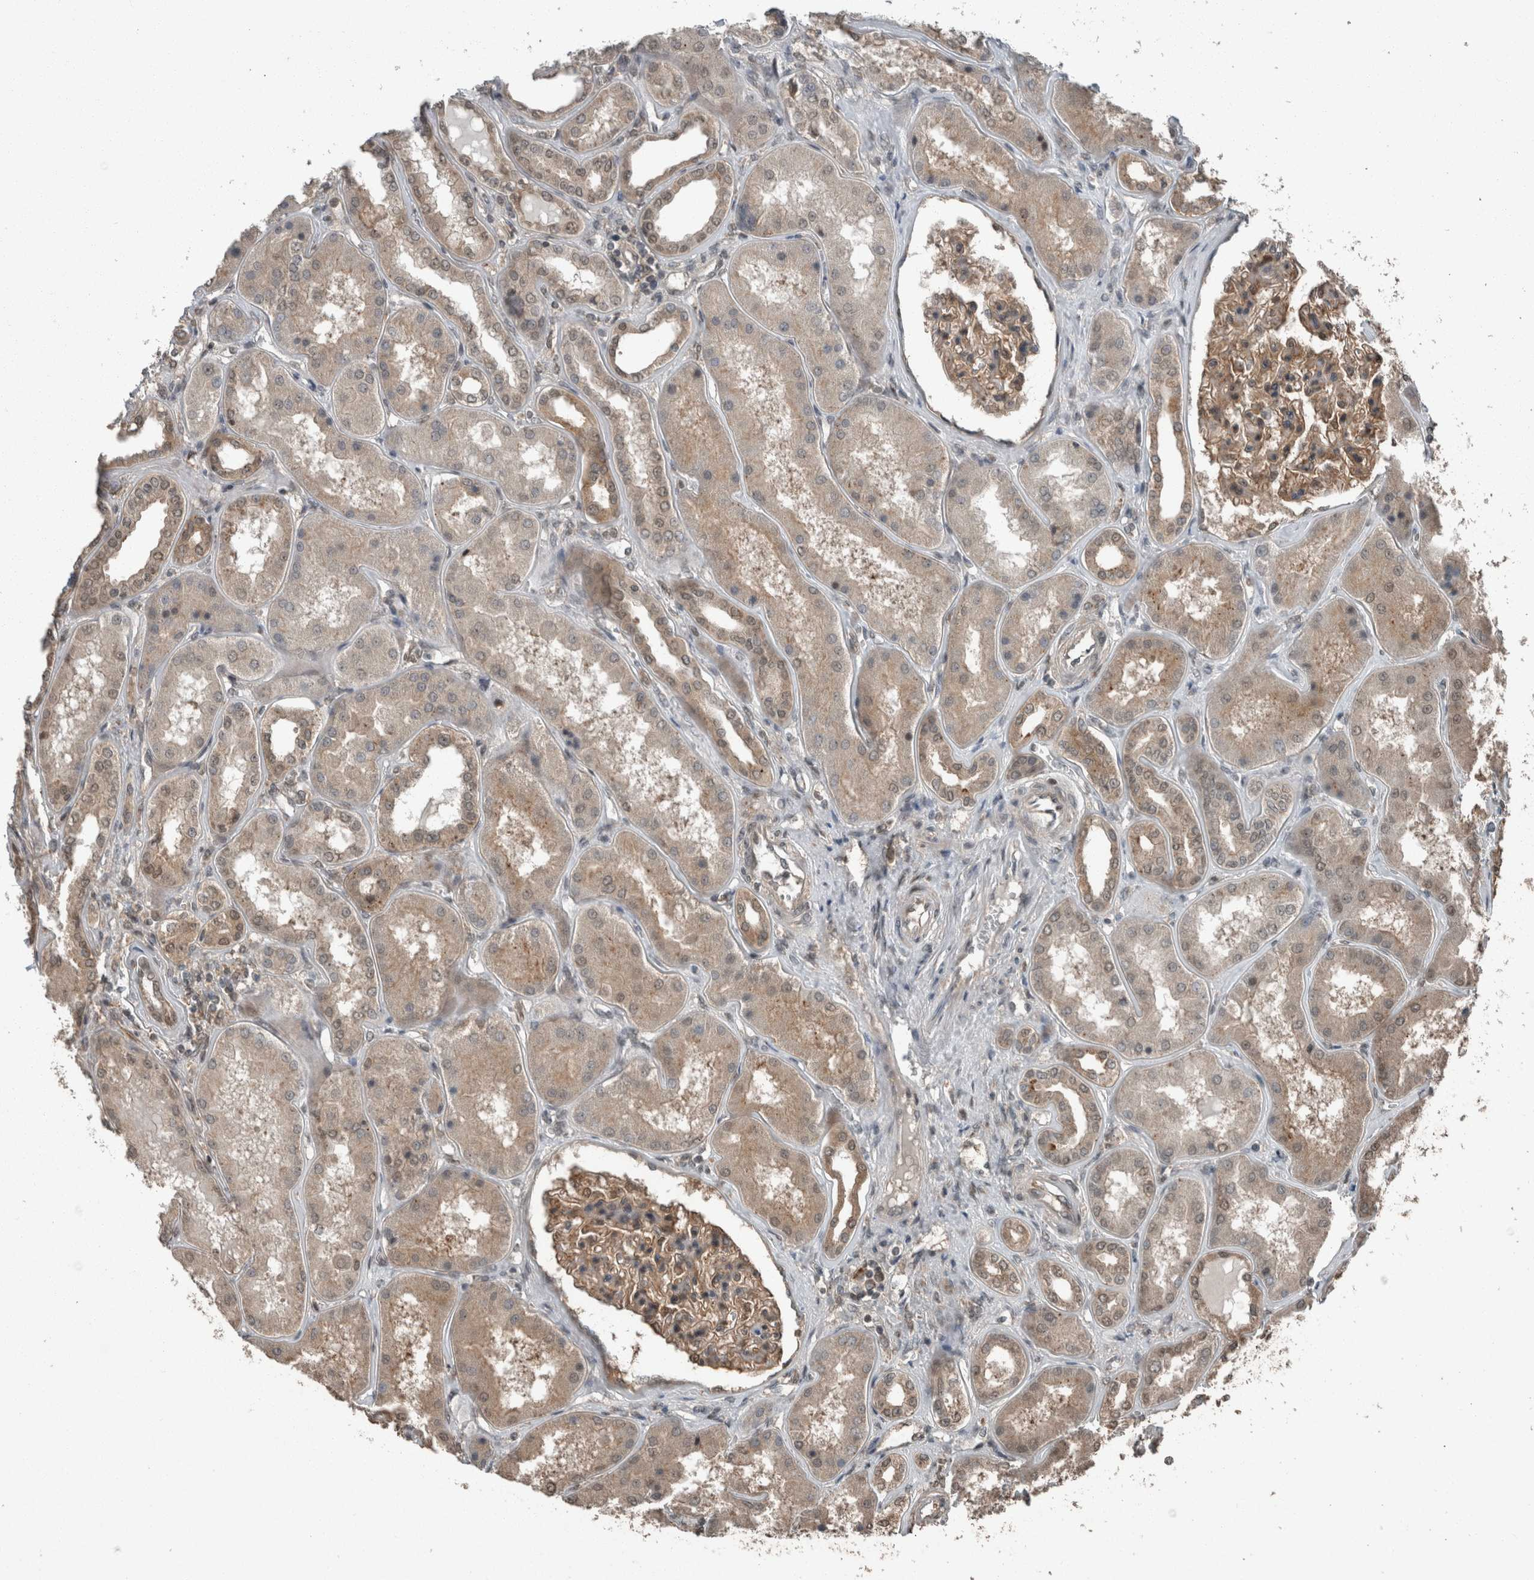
{"staining": {"intensity": "moderate", "quantity": ">75%", "location": "cytoplasmic/membranous,nuclear"}, "tissue": "kidney", "cell_type": "Cells in glomeruli", "image_type": "normal", "snomed": [{"axis": "morphology", "description": "Normal tissue, NOS"}, {"axis": "topography", "description": "Kidney"}], "caption": "IHC photomicrograph of benign human kidney stained for a protein (brown), which reveals medium levels of moderate cytoplasmic/membranous,nuclear staining in about >75% of cells in glomeruli.", "gene": "MYO1E", "patient": {"sex": "female", "age": 56}}